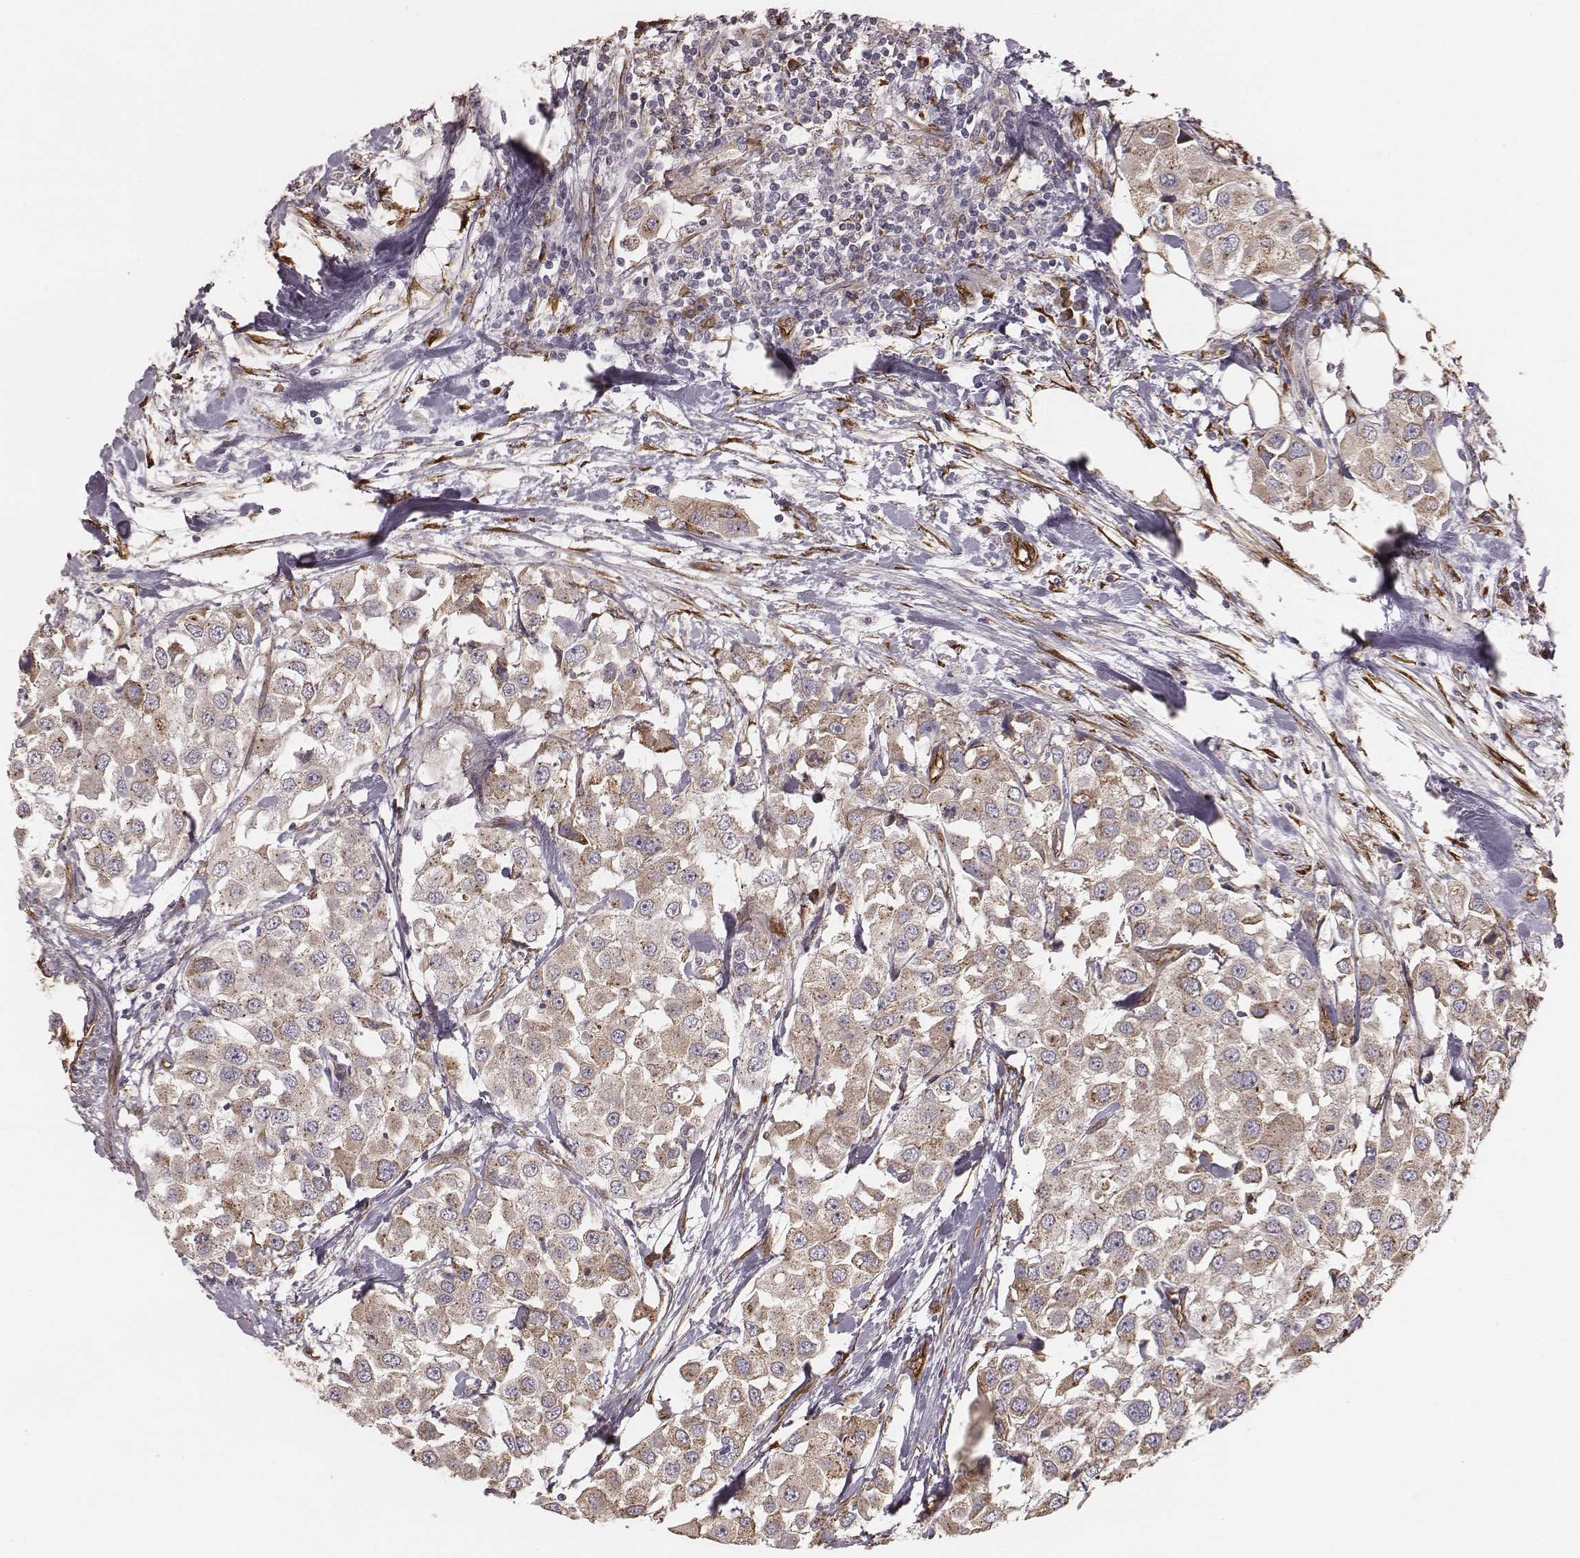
{"staining": {"intensity": "moderate", "quantity": ">75%", "location": "cytoplasmic/membranous"}, "tissue": "urothelial cancer", "cell_type": "Tumor cells", "image_type": "cancer", "snomed": [{"axis": "morphology", "description": "Urothelial carcinoma, High grade"}, {"axis": "topography", "description": "Urinary bladder"}], "caption": "There is medium levels of moderate cytoplasmic/membranous staining in tumor cells of urothelial cancer, as demonstrated by immunohistochemical staining (brown color).", "gene": "PALMD", "patient": {"sex": "female", "age": 64}}